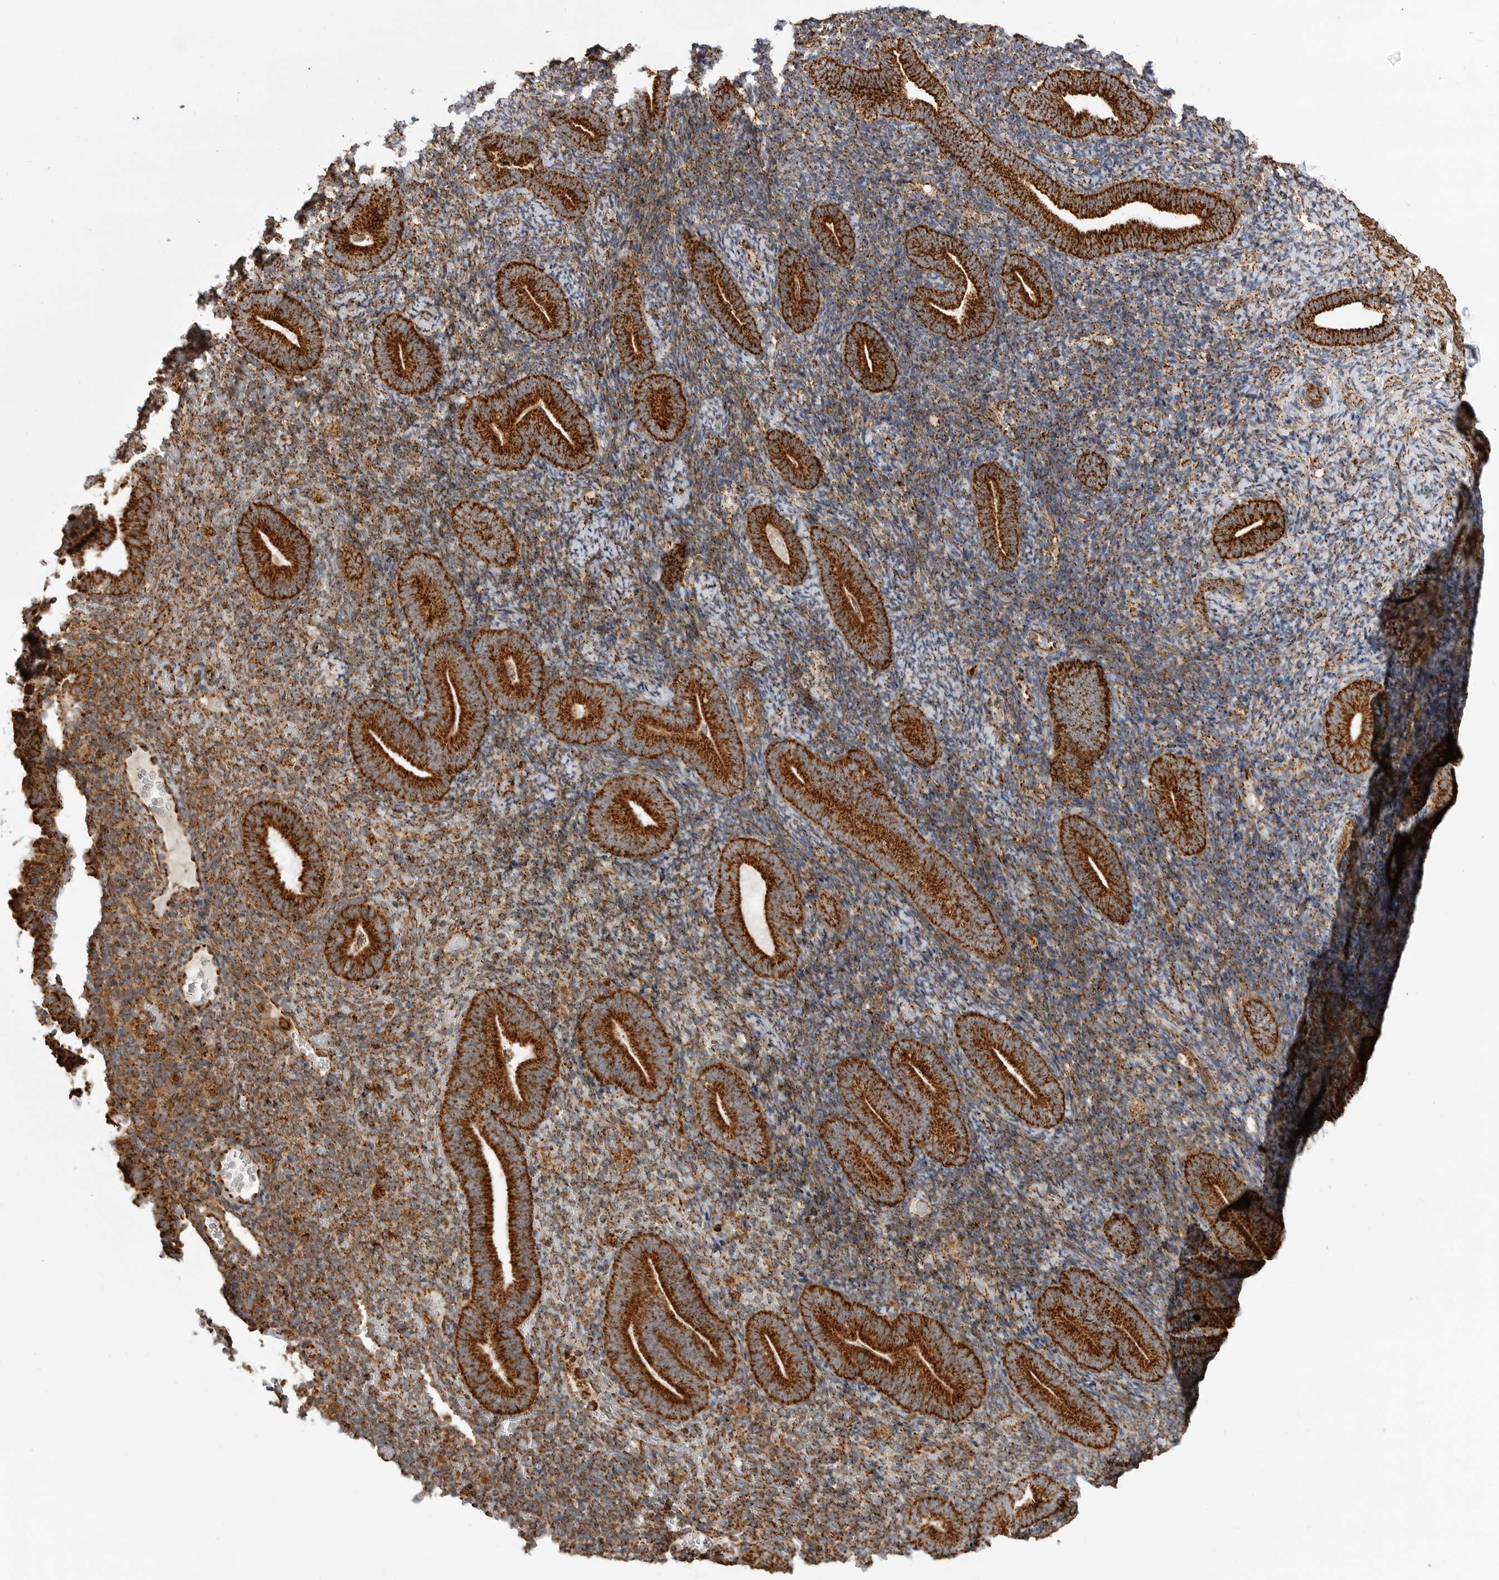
{"staining": {"intensity": "strong", "quantity": ">75%", "location": "cytoplasmic/membranous"}, "tissue": "endometrium", "cell_type": "Cells in endometrial stroma", "image_type": "normal", "snomed": [{"axis": "morphology", "description": "Normal tissue, NOS"}, {"axis": "topography", "description": "Endometrium"}], "caption": "Immunohistochemistry (IHC) (DAB) staining of unremarkable endometrium displays strong cytoplasmic/membranous protein positivity in about >75% of cells in endometrial stroma.", "gene": "BMP2K", "patient": {"sex": "female", "age": 51}}